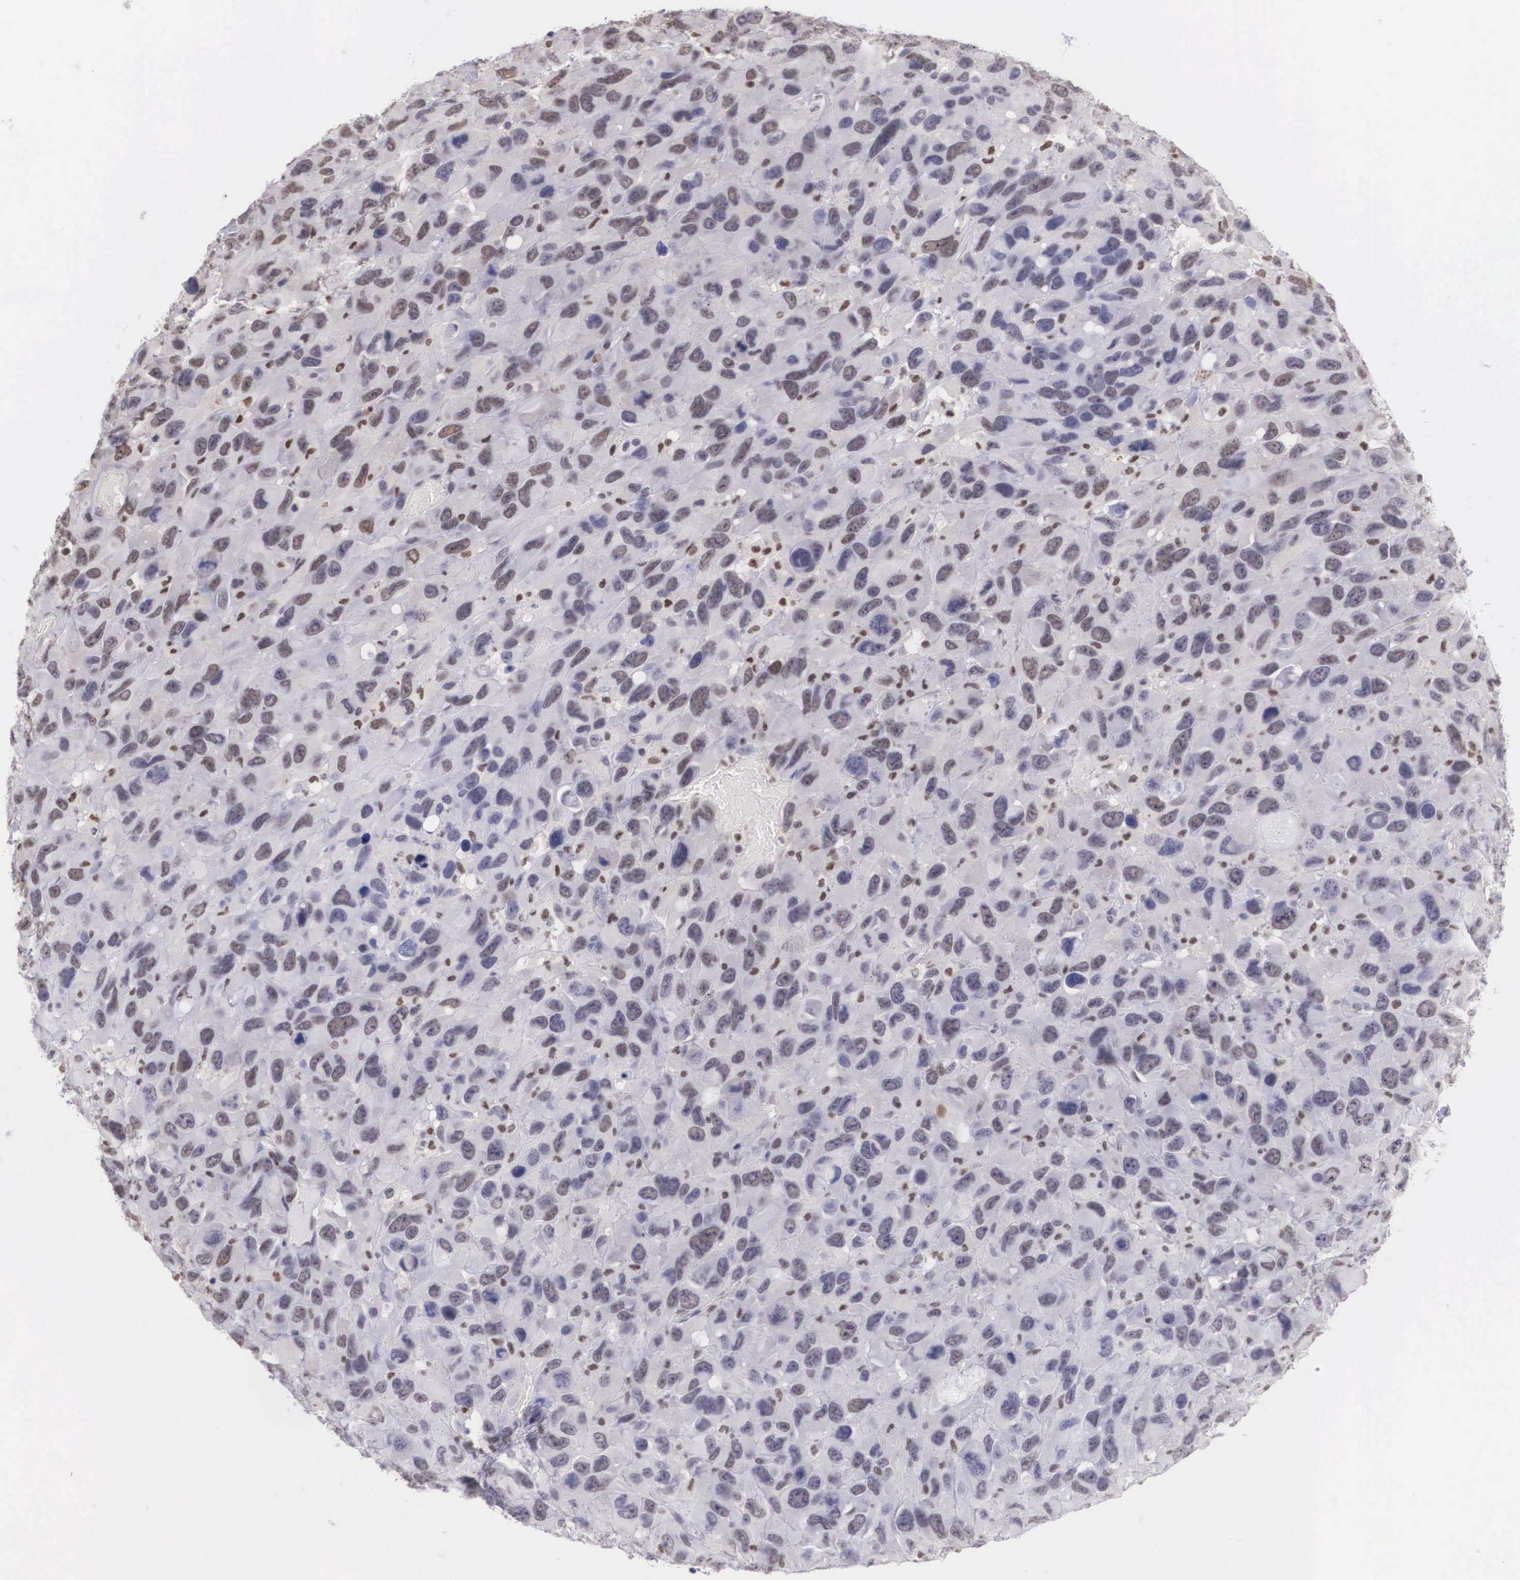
{"staining": {"intensity": "weak", "quantity": "<25%", "location": "nuclear"}, "tissue": "renal cancer", "cell_type": "Tumor cells", "image_type": "cancer", "snomed": [{"axis": "morphology", "description": "Adenocarcinoma, NOS"}, {"axis": "topography", "description": "Kidney"}], "caption": "DAB immunohistochemical staining of human renal cancer (adenocarcinoma) reveals no significant expression in tumor cells.", "gene": "ETV6", "patient": {"sex": "male", "age": 79}}